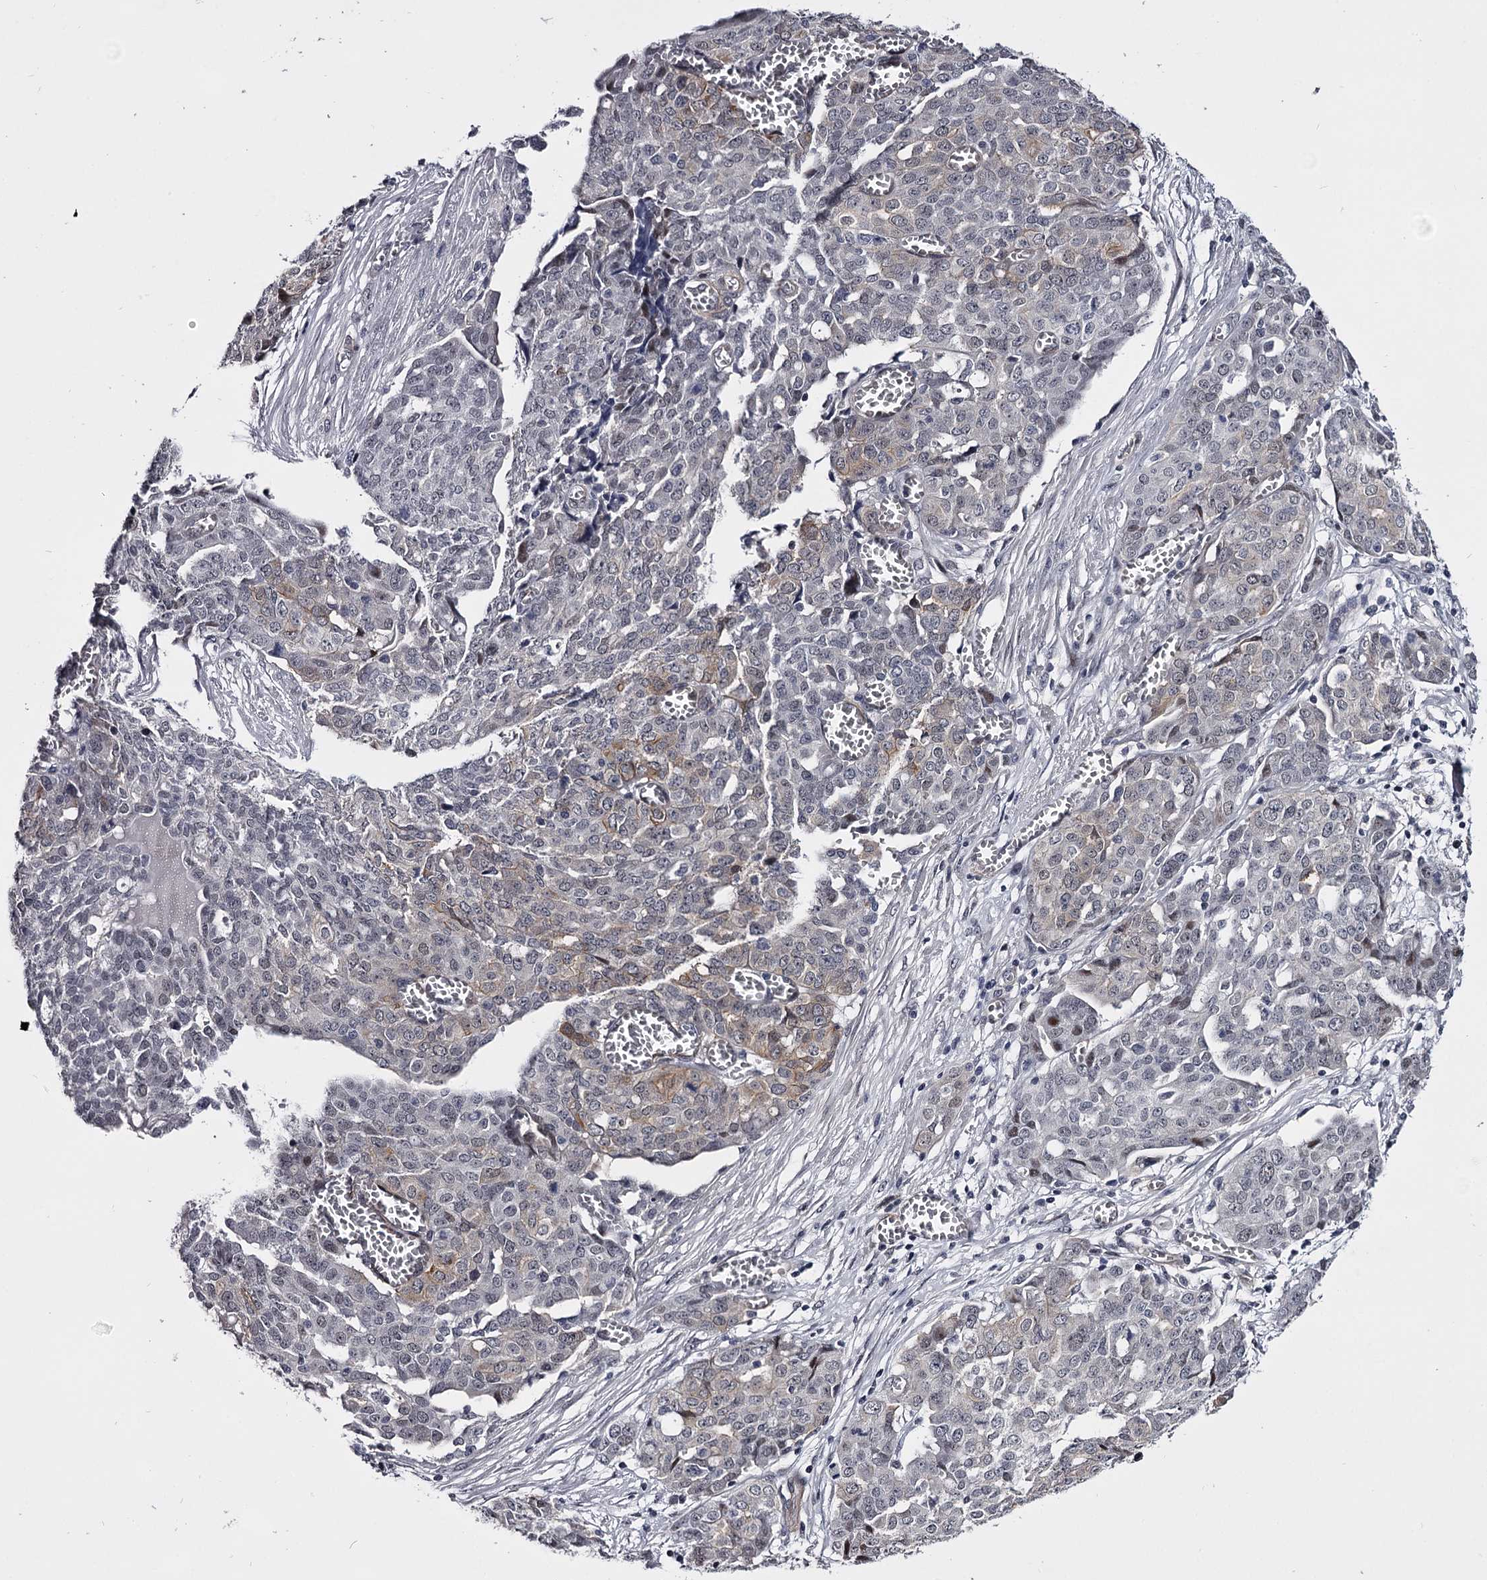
{"staining": {"intensity": "negative", "quantity": "none", "location": "none"}, "tissue": "ovarian cancer", "cell_type": "Tumor cells", "image_type": "cancer", "snomed": [{"axis": "morphology", "description": "Cystadenocarcinoma, serous, NOS"}, {"axis": "topography", "description": "Soft tissue"}, {"axis": "topography", "description": "Ovary"}], "caption": "The histopathology image reveals no significant positivity in tumor cells of ovarian cancer (serous cystadenocarcinoma). (Brightfield microscopy of DAB IHC at high magnification).", "gene": "OVOL2", "patient": {"sex": "female", "age": 57}}